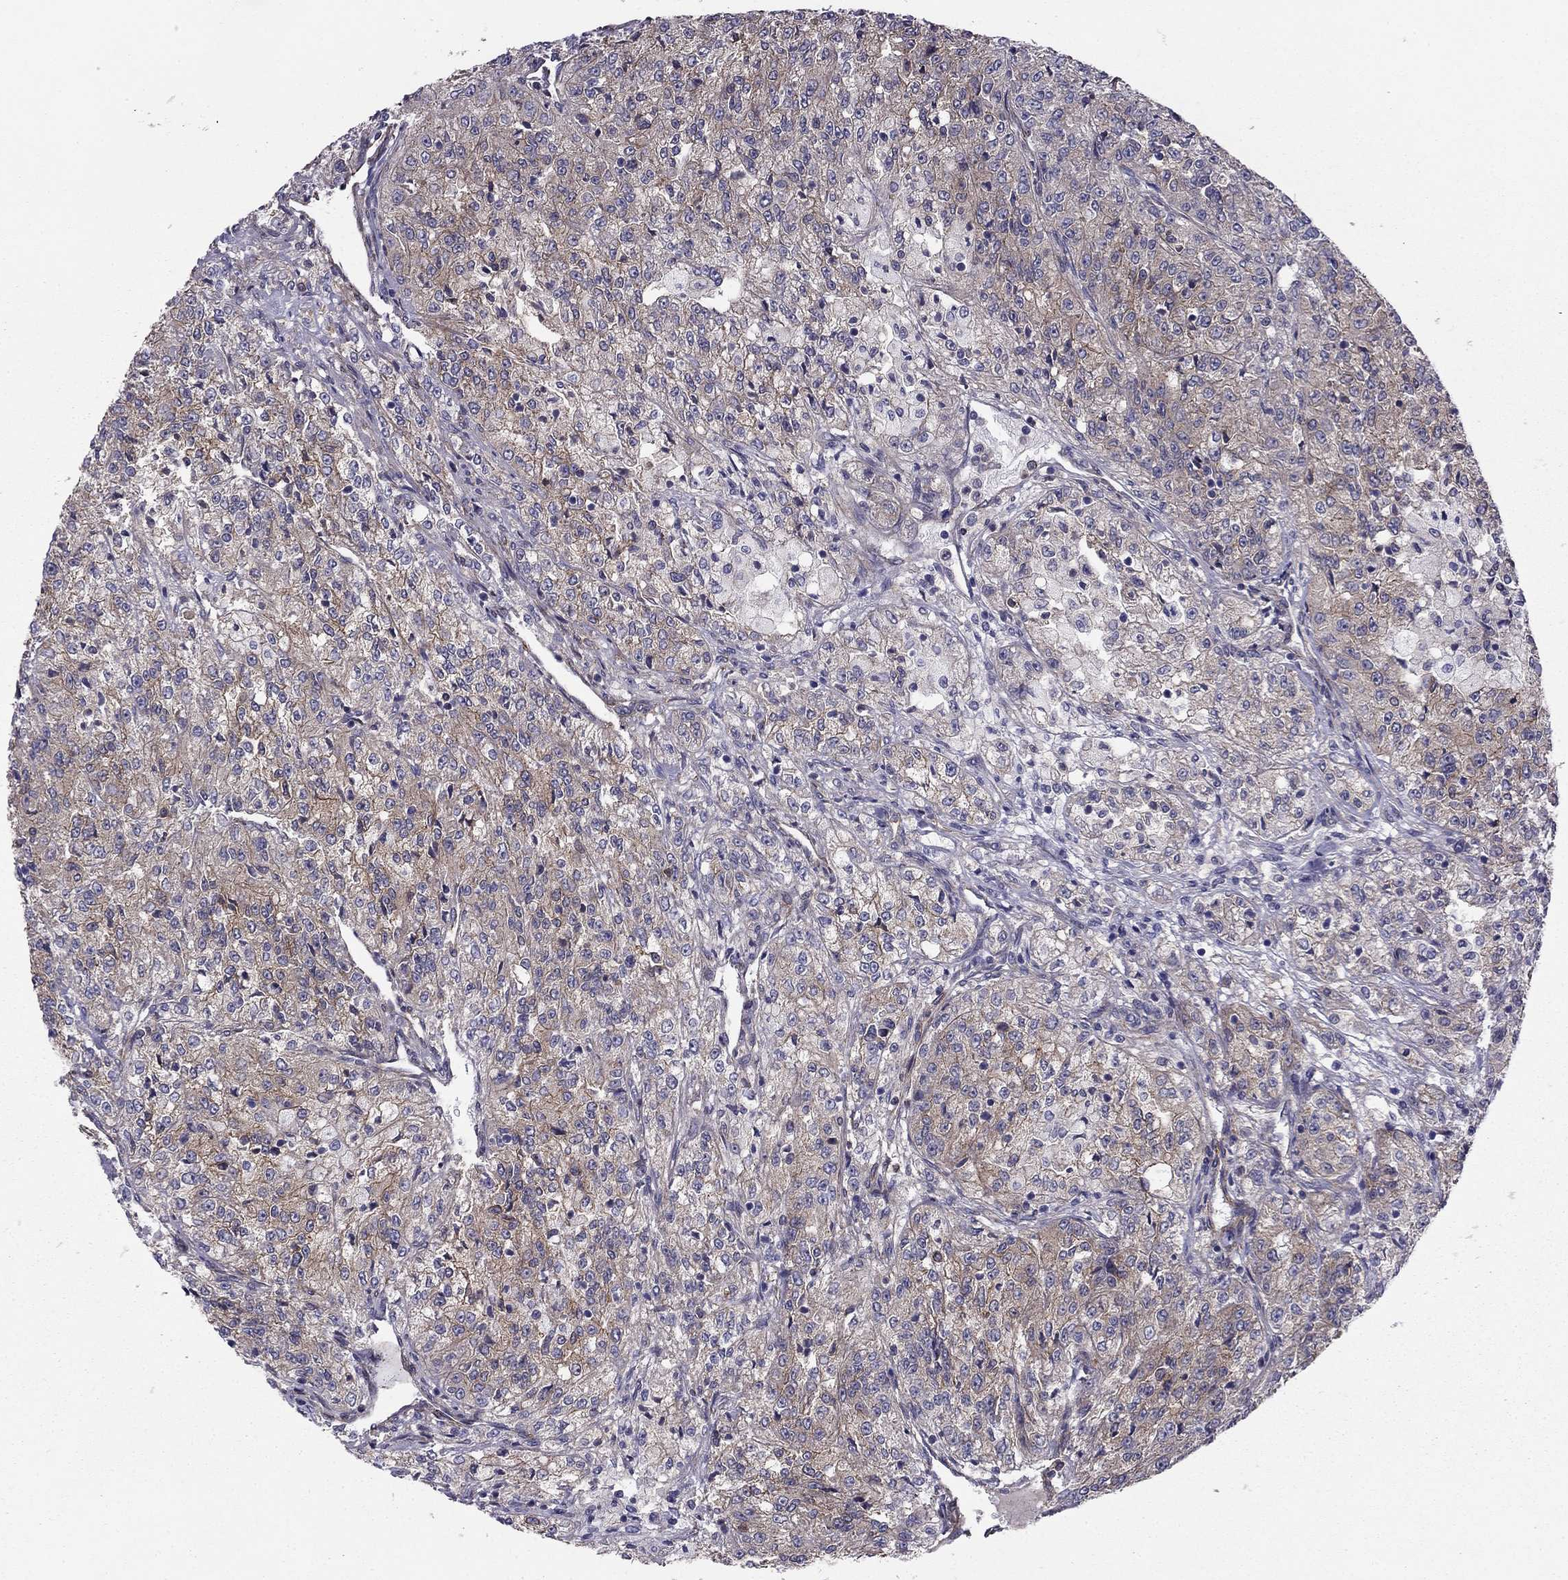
{"staining": {"intensity": "weak", "quantity": "25%-75%", "location": "cytoplasmic/membranous"}, "tissue": "renal cancer", "cell_type": "Tumor cells", "image_type": "cancer", "snomed": [{"axis": "morphology", "description": "Adenocarcinoma, NOS"}, {"axis": "topography", "description": "Kidney"}], "caption": "Brown immunohistochemical staining in adenocarcinoma (renal) displays weak cytoplasmic/membranous positivity in about 25%-75% of tumor cells.", "gene": "SHMT1", "patient": {"sex": "female", "age": 63}}